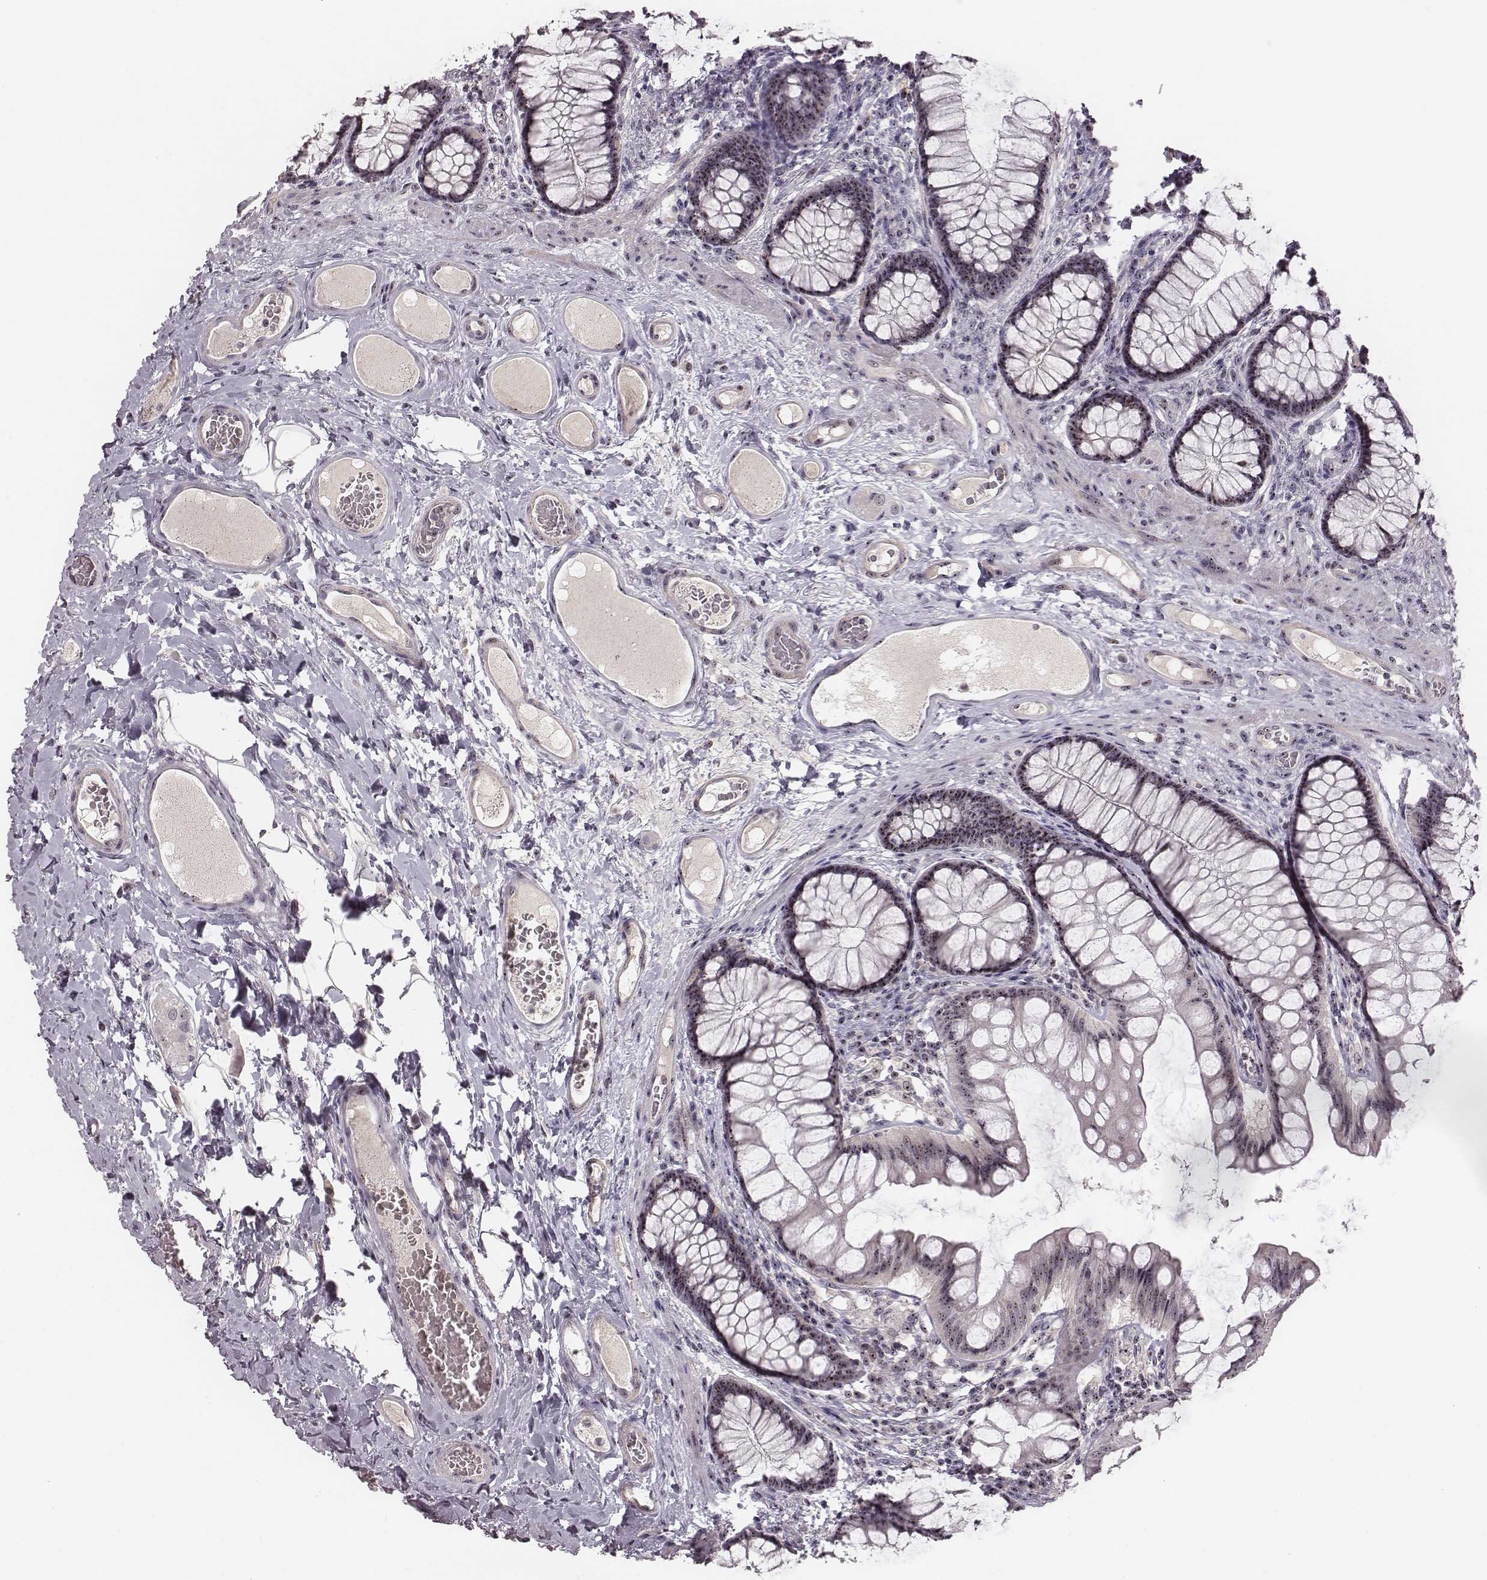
{"staining": {"intensity": "weak", "quantity": ">75%", "location": "nuclear"}, "tissue": "colon", "cell_type": "Endothelial cells", "image_type": "normal", "snomed": [{"axis": "morphology", "description": "Normal tissue, NOS"}, {"axis": "topography", "description": "Colon"}], "caption": "IHC of benign human colon exhibits low levels of weak nuclear staining in approximately >75% of endothelial cells.", "gene": "NOP56", "patient": {"sex": "female", "age": 65}}